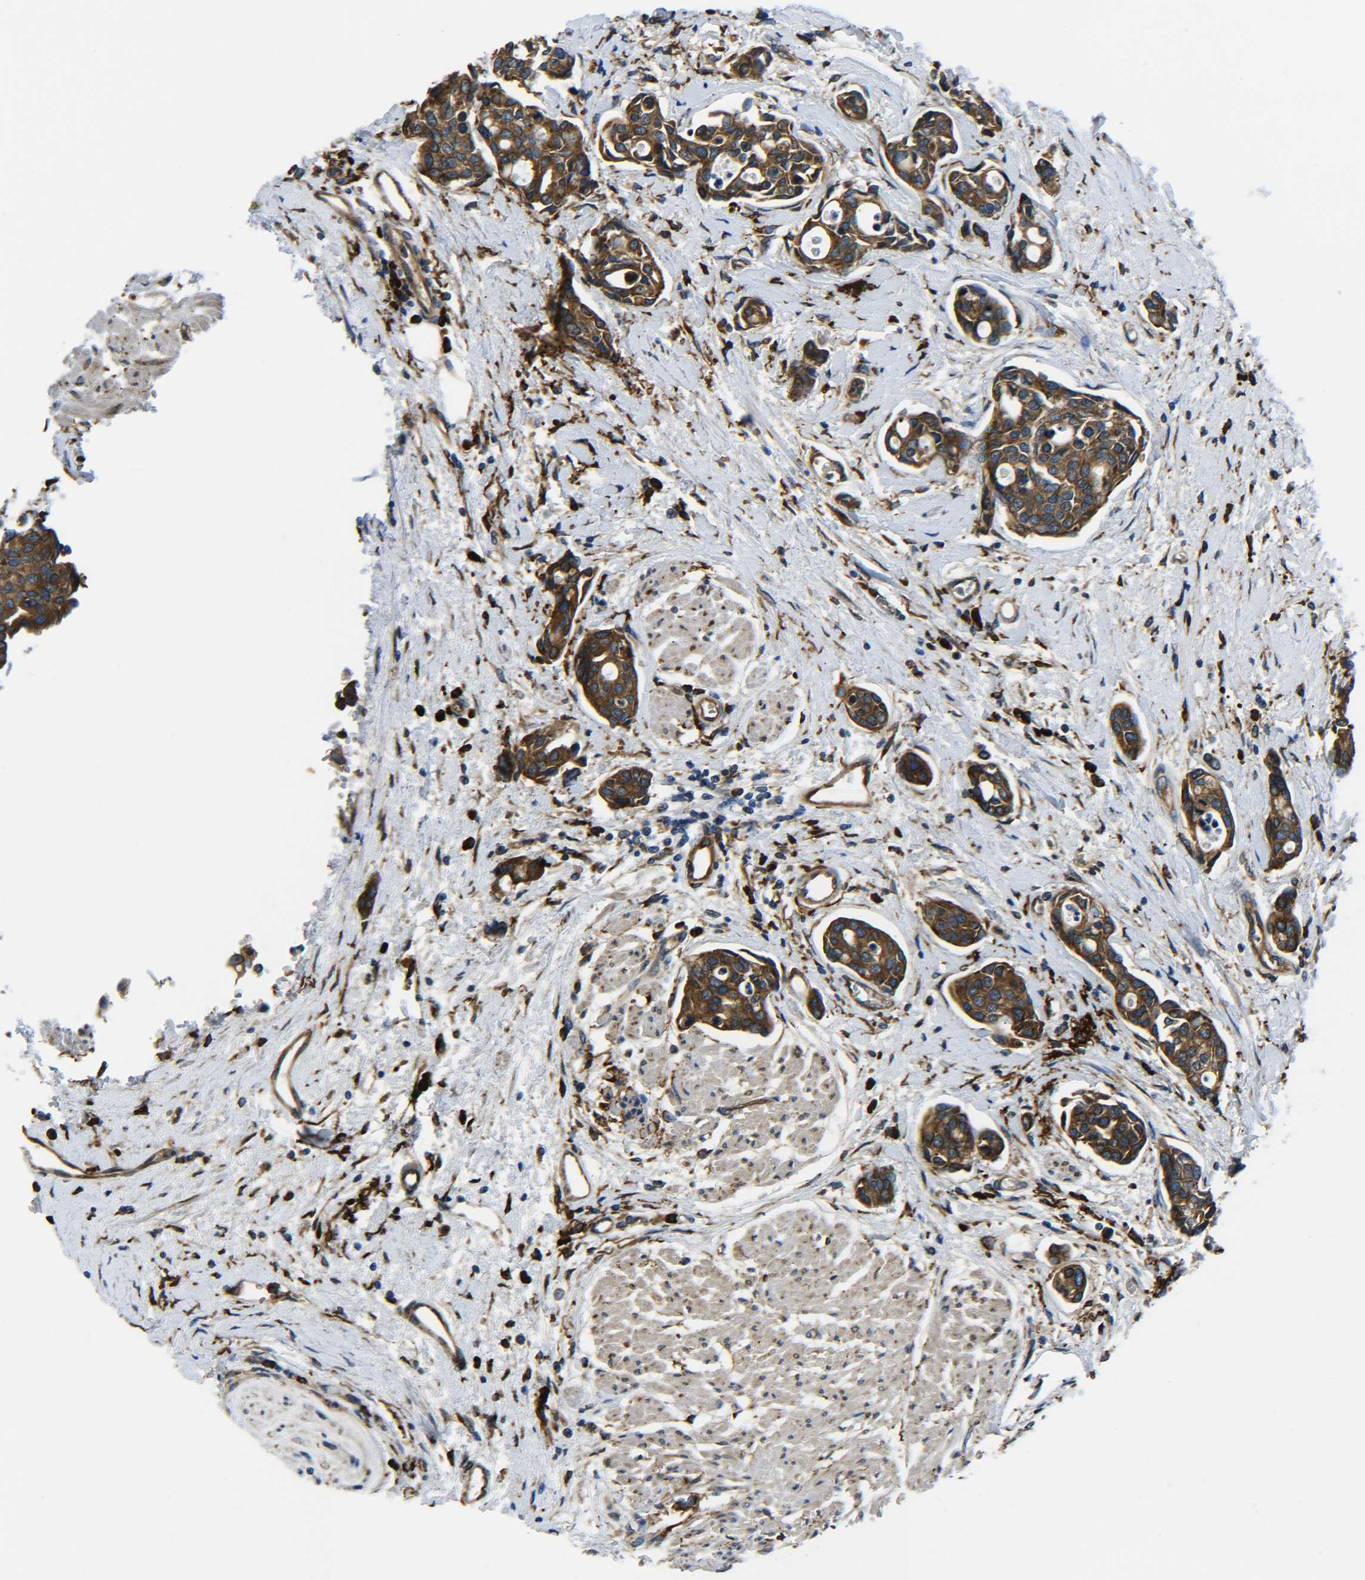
{"staining": {"intensity": "strong", "quantity": ">75%", "location": "cytoplasmic/membranous"}, "tissue": "urothelial cancer", "cell_type": "Tumor cells", "image_type": "cancer", "snomed": [{"axis": "morphology", "description": "Urothelial carcinoma, High grade"}, {"axis": "topography", "description": "Urinary bladder"}], "caption": "Urothelial cancer was stained to show a protein in brown. There is high levels of strong cytoplasmic/membranous expression in approximately >75% of tumor cells.", "gene": "PREB", "patient": {"sex": "male", "age": 78}}